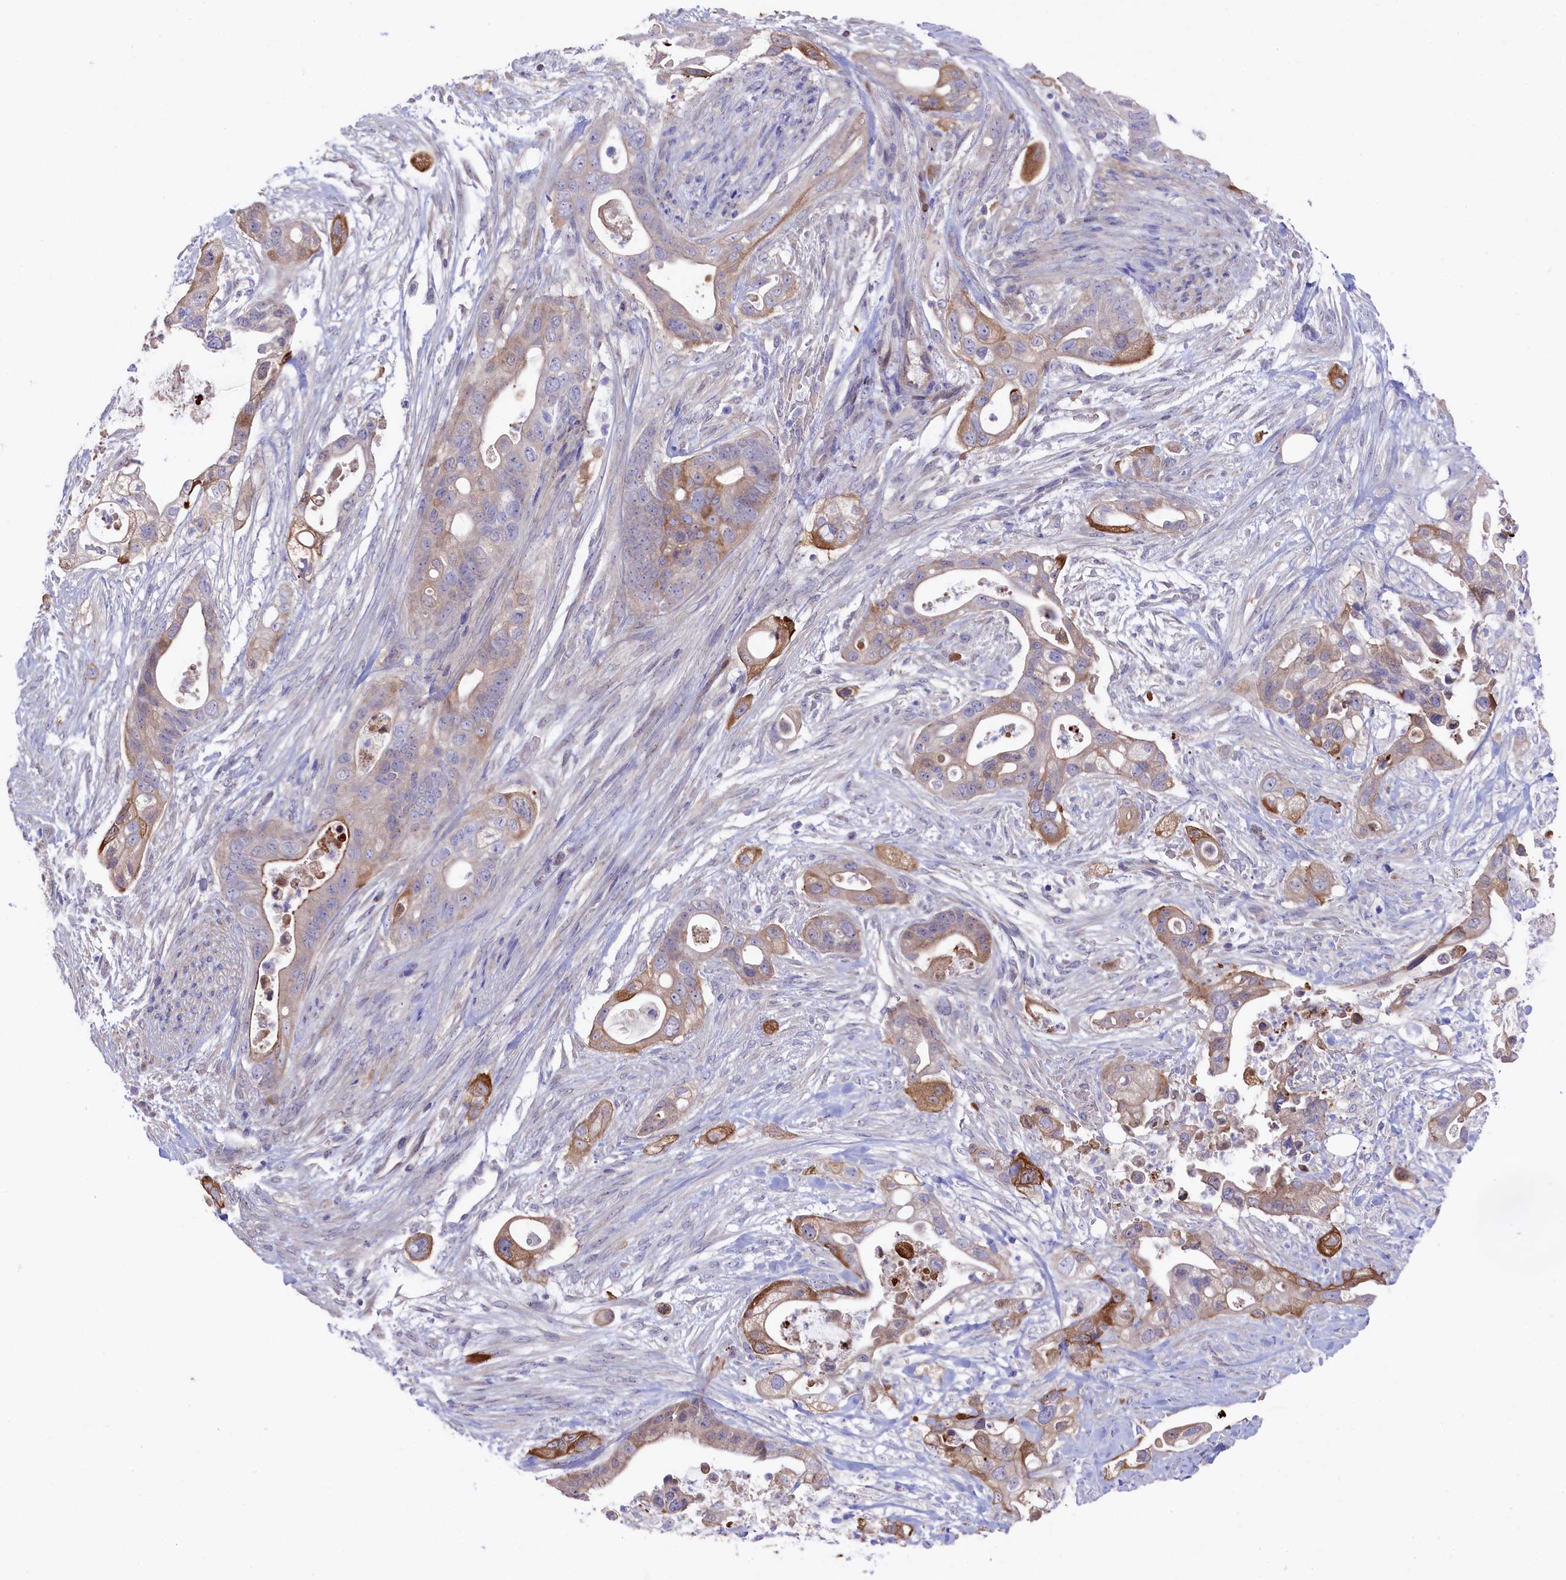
{"staining": {"intensity": "moderate", "quantity": "<25%", "location": "cytoplasmic/membranous"}, "tissue": "pancreatic cancer", "cell_type": "Tumor cells", "image_type": "cancer", "snomed": [{"axis": "morphology", "description": "Adenocarcinoma, NOS"}, {"axis": "topography", "description": "Pancreas"}], "caption": "Moderate cytoplasmic/membranous staining is present in approximately <25% of tumor cells in pancreatic adenocarcinoma.", "gene": "LHFPL4", "patient": {"sex": "male", "age": 53}}